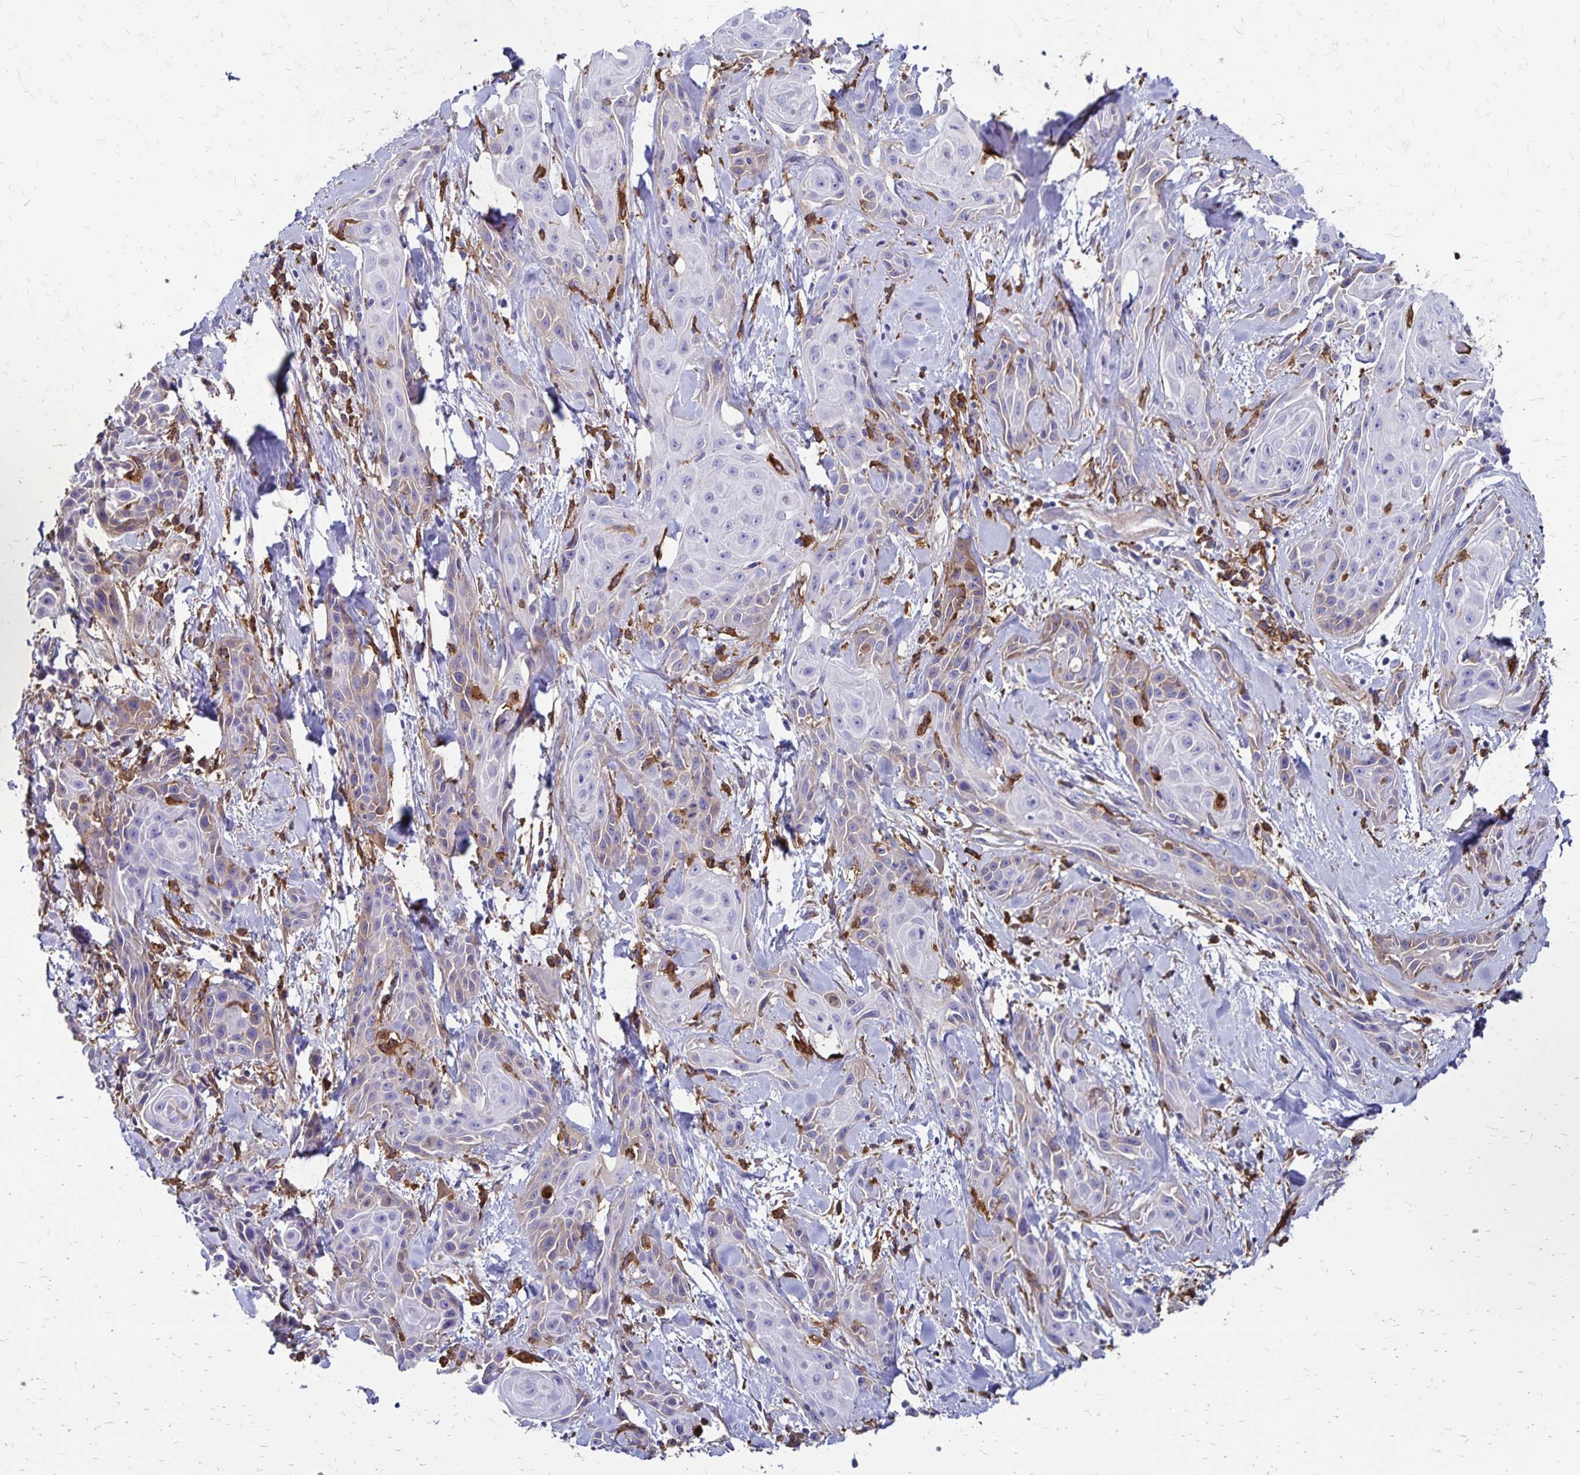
{"staining": {"intensity": "moderate", "quantity": "<25%", "location": "cytoplasmic/membranous"}, "tissue": "skin cancer", "cell_type": "Tumor cells", "image_type": "cancer", "snomed": [{"axis": "morphology", "description": "Squamous cell carcinoma, NOS"}, {"axis": "topography", "description": "Skin"}, {"axis": "topography", "description": "Anal"}], "caption": "IHC histopathology image of human skin squamous cell carcinoma stained for a protein (brown), which shows low levels of moderate cytoplasmic/membranous positivity in about <25% of tumor cells.", "gene": "TNS3", "patient": {"sex": "male", "age": 64}}